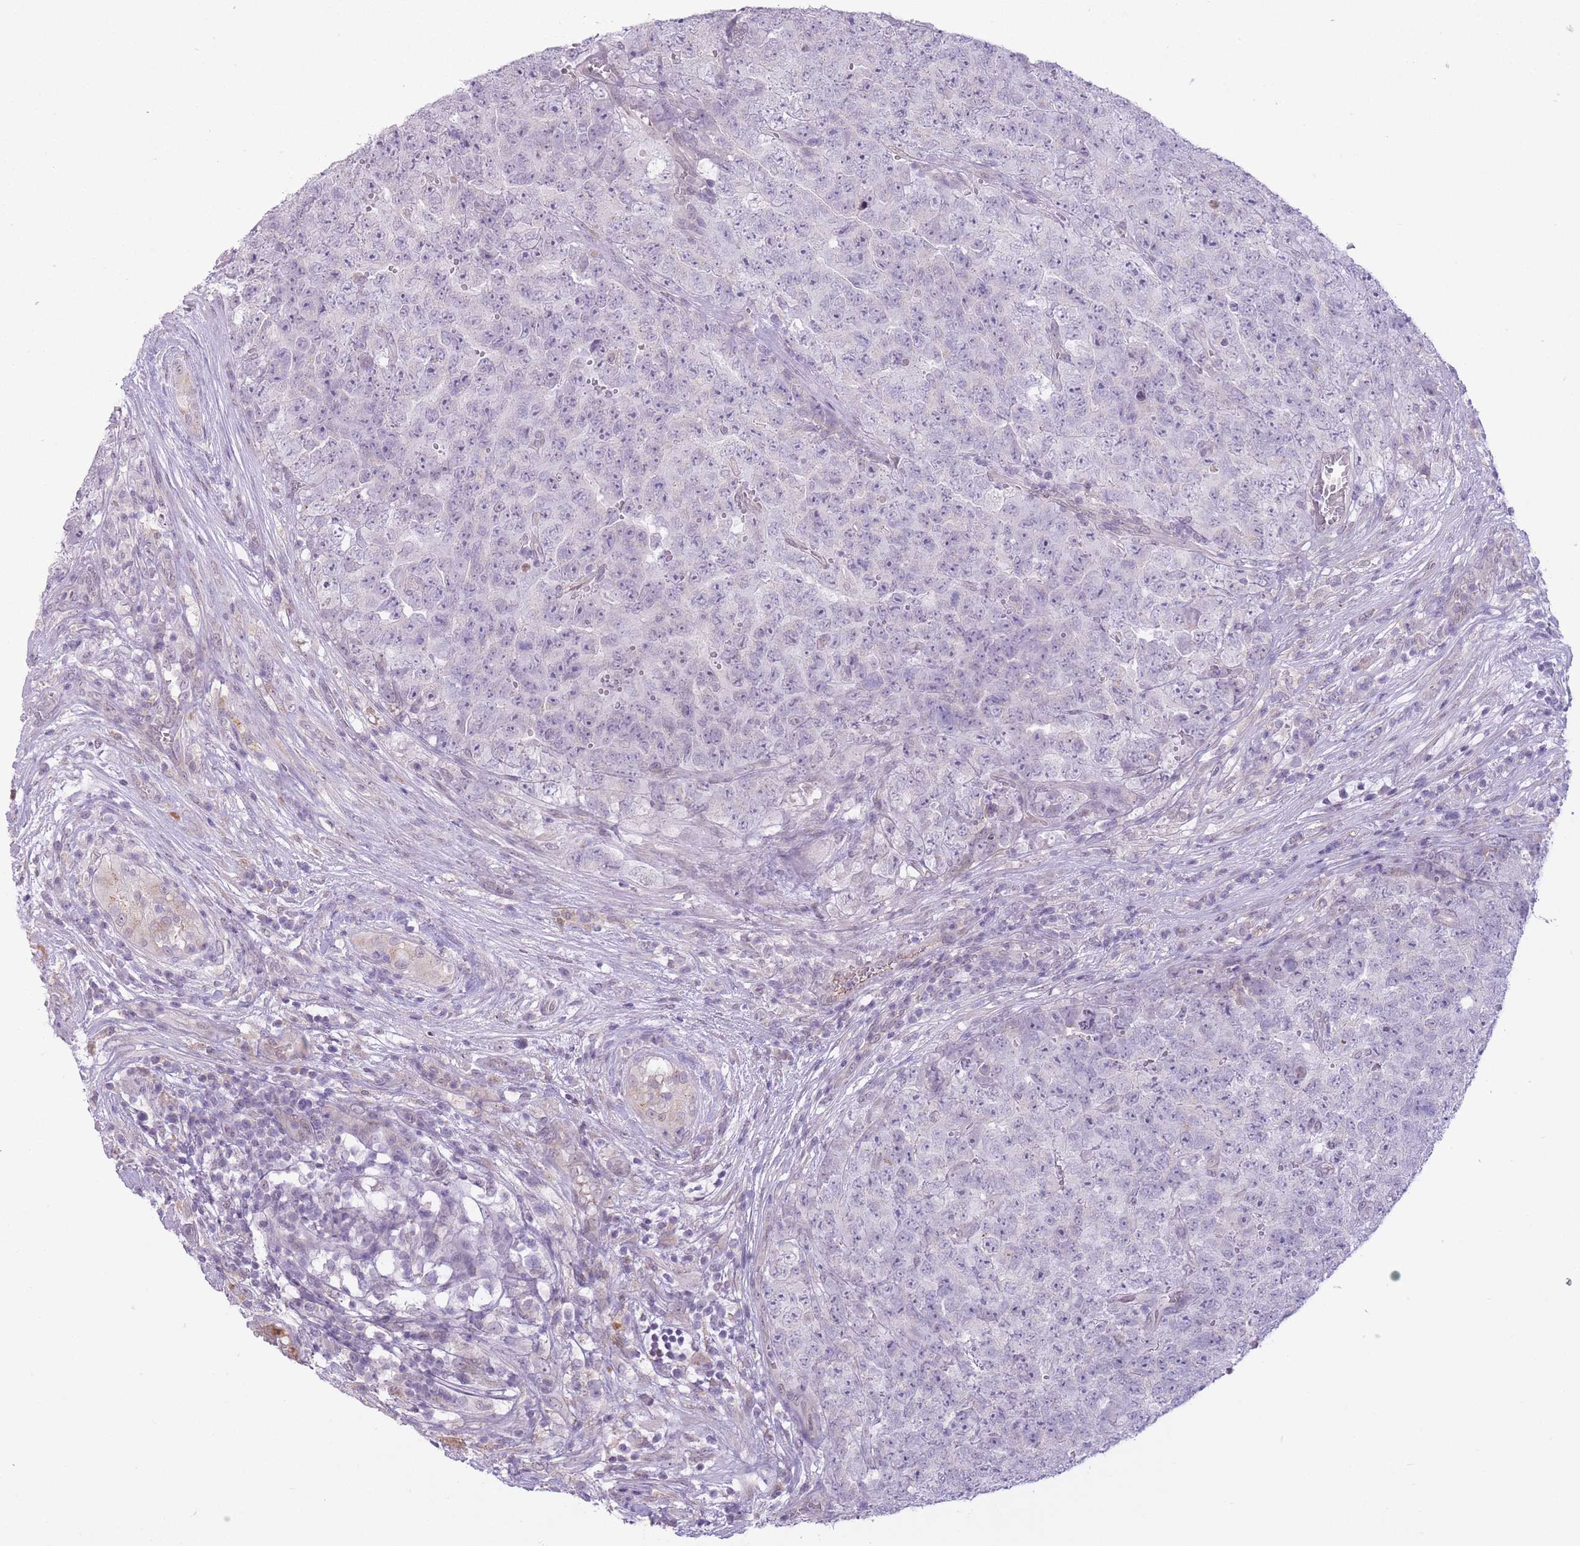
{"staining": {"intensity": "negative", "quantity": "none", "location": "none"}, "tissue": "testis cancer", "cell_type": "Tumor cells", "image_type": "cancer", "snomed": [{"axis": "morphology", "description": "Seminoma, NOS"}, {"axis": "morphology", "description": "Teratoma, malignant, NOS"}, {"axis": "topography", "description": "Testis"}], "caption": "Testis malignant teratoma stained for a protein using immunohistochemistry (IHC) reveals no staining tumor cells.", "gene": "ARPIN", "patient": {"sex": "male", "age": 34}}